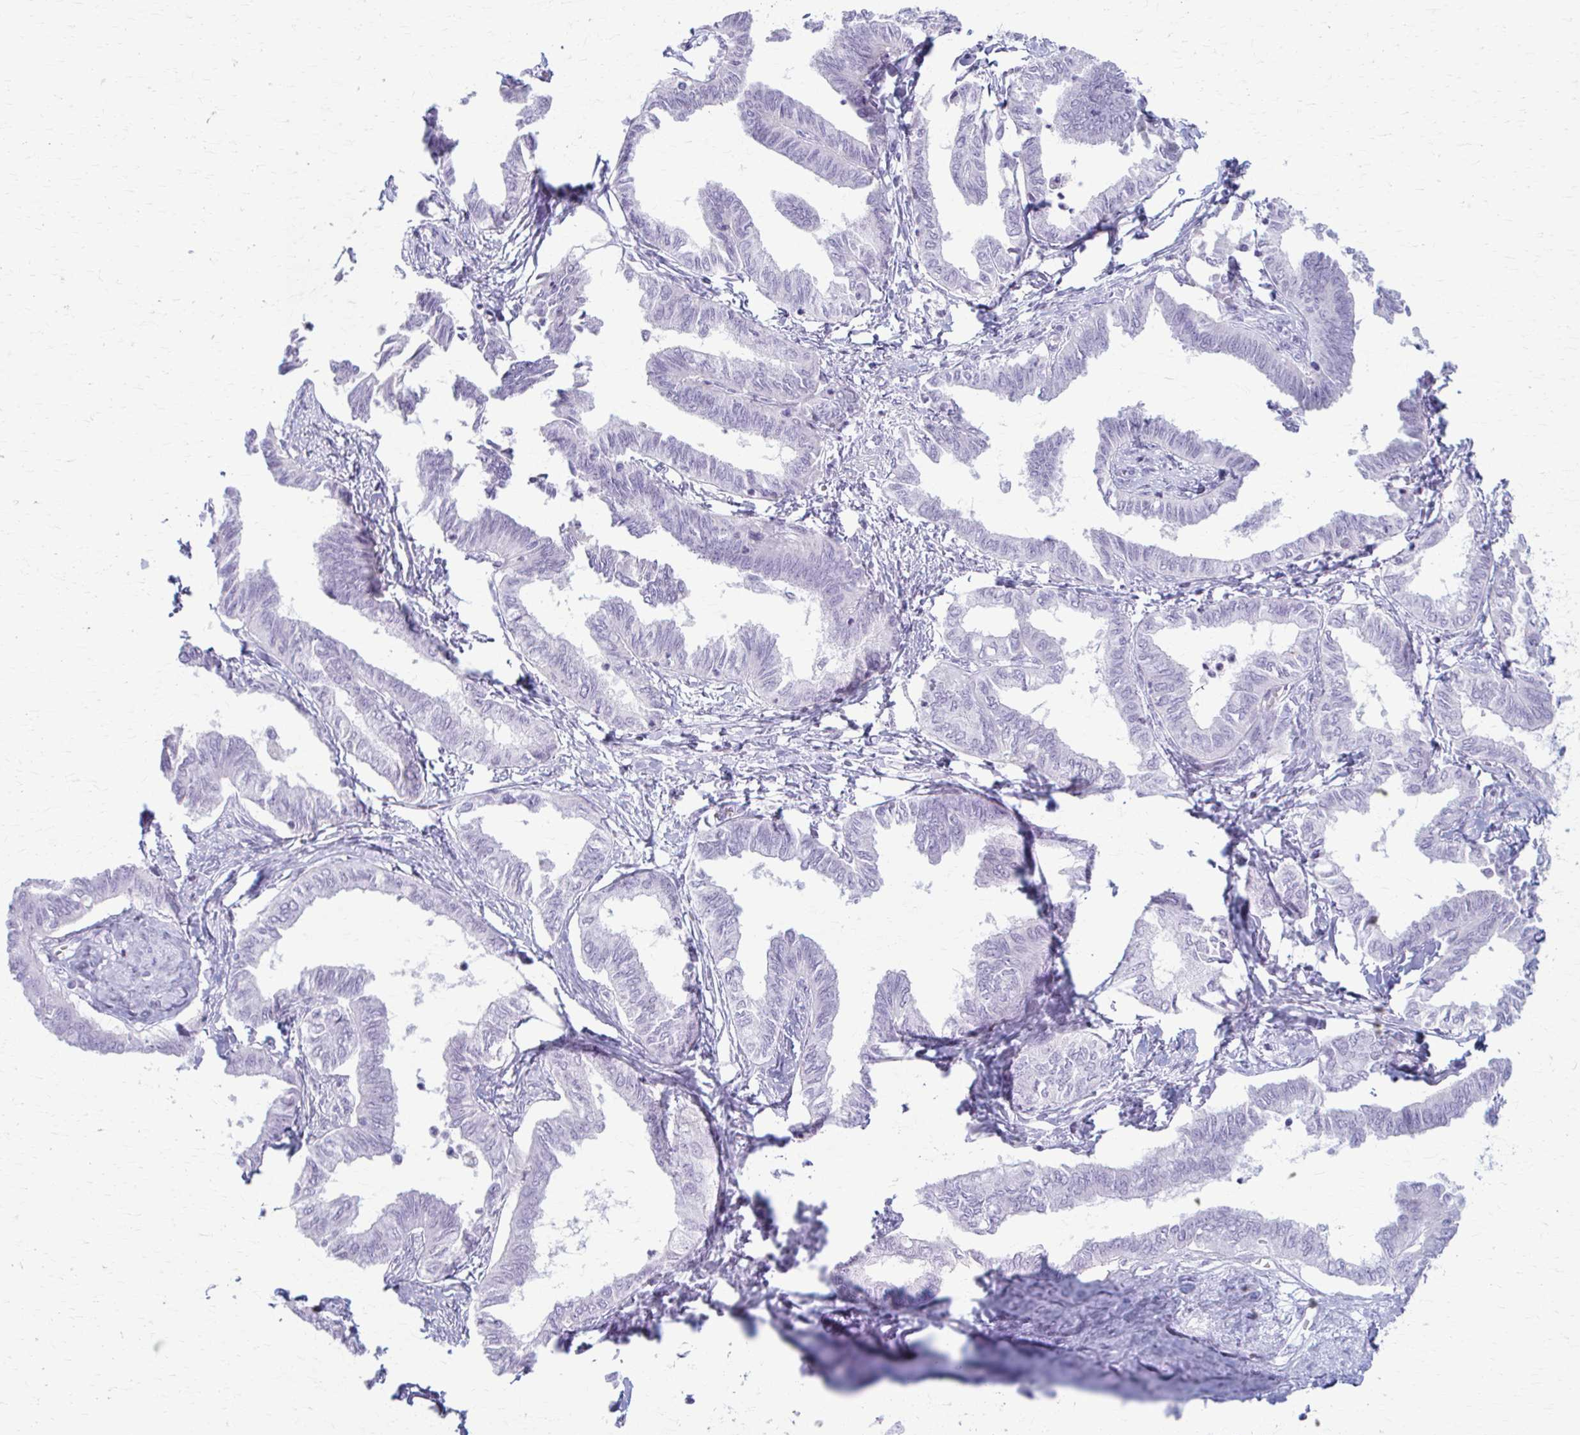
{"staining": {"intensity": "negative", "quantity": "none", "location": "none"}, "tissue": "ovarian cancer", "cell_type": "Tumor cells", "image_type": "cancer", "snomed": [{"axis": "morphology", "description": "Carcinoma, endometroid"}, {"axis": "topography", "description": "Ovary"}], "caption": "Protein analysis of ovarian cancer (endometroid carcinoma) demonstrates no significant staining in tumor cells. The staining was performed using DAB (3,3'-diaminobenzidine) to visualize the protein expression in brown, while the nuclei were stained in blue with hematoxylin (Magnification: 20x).", "gene": "LDLRAP1", "patient": {"sex": "female", "age": 70}}